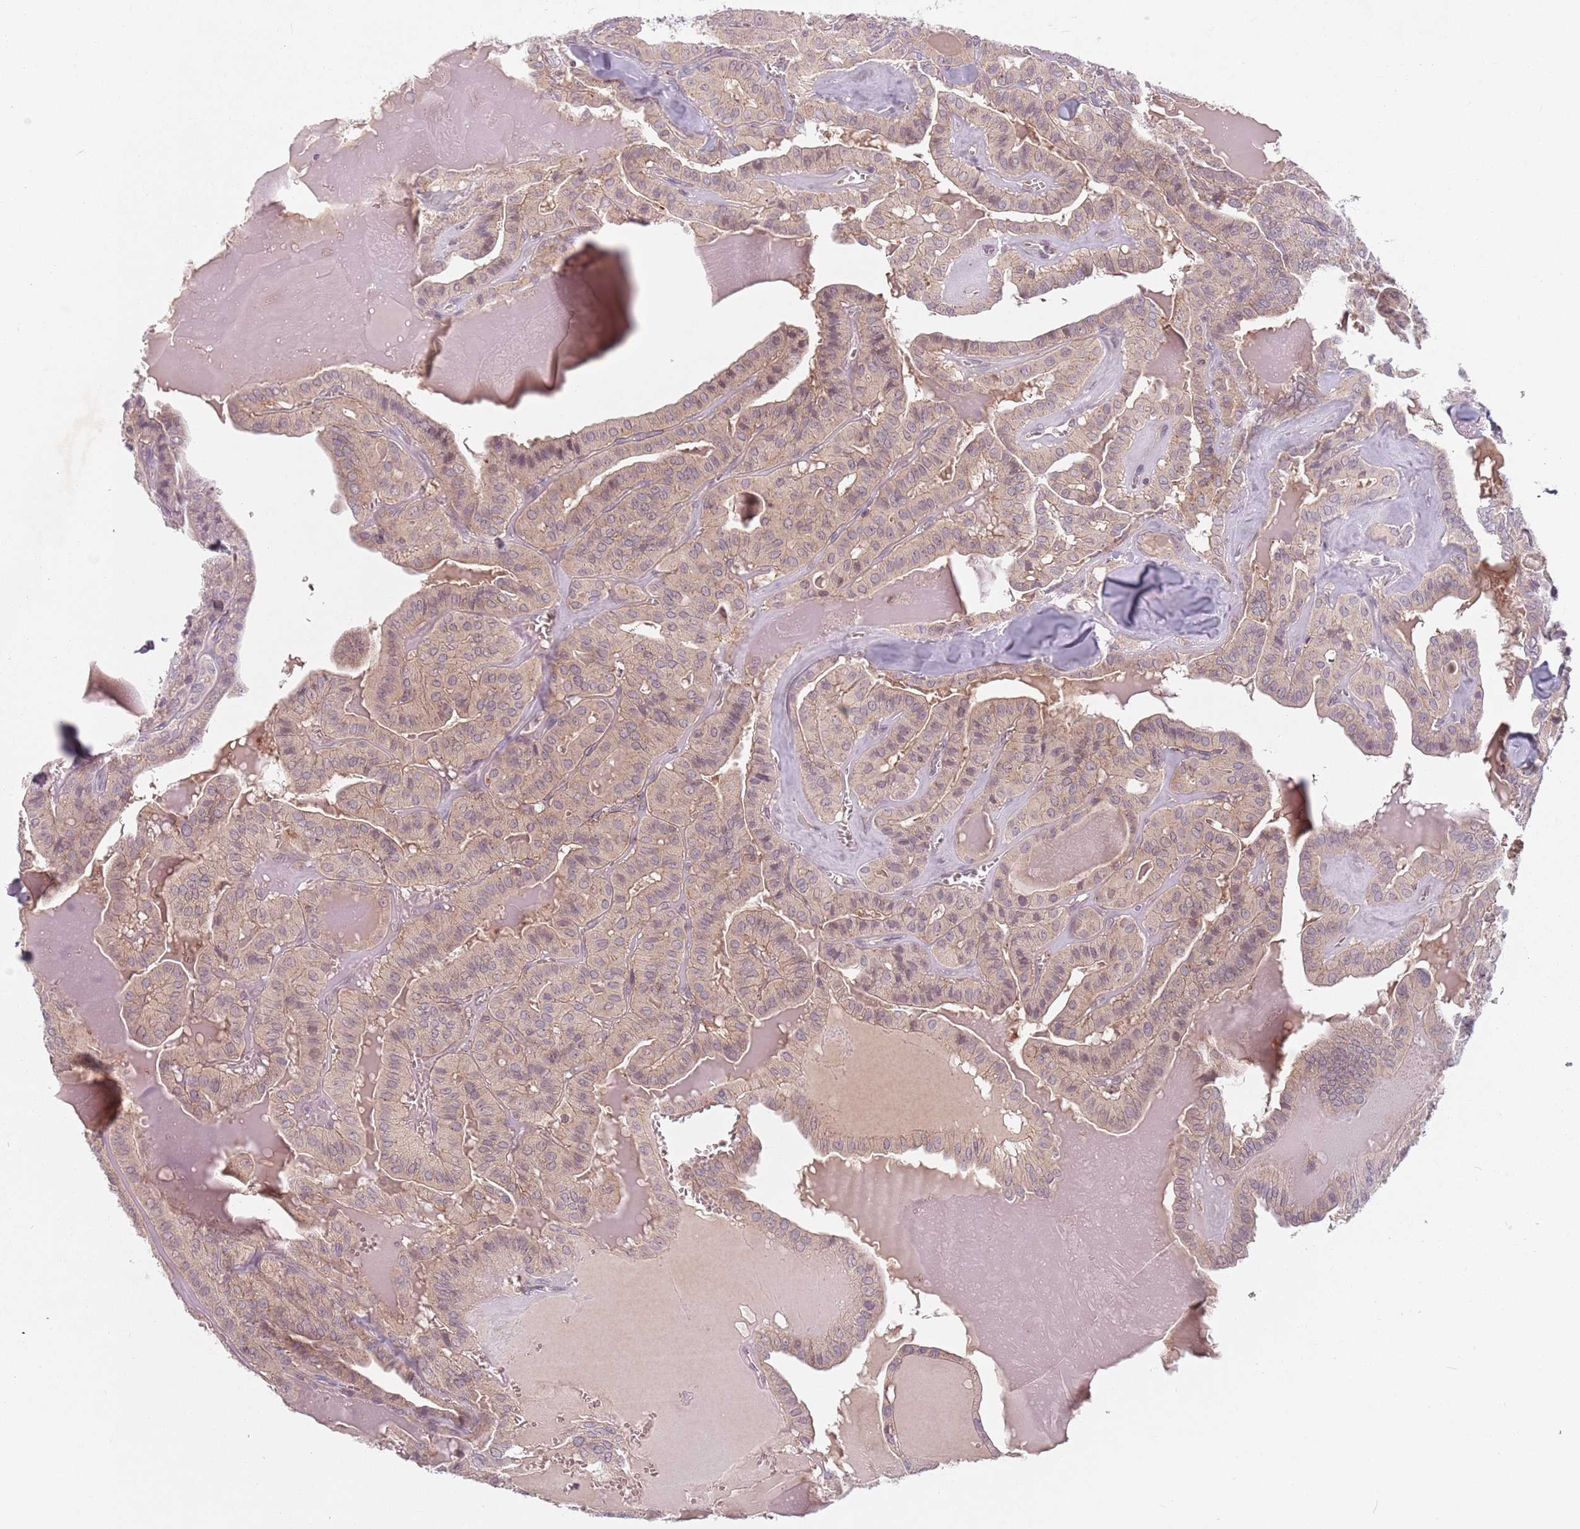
{"staining": {"intensity": "weak", "quantity": "25%-75%", "location": "cytoplasmic/membranous"}, "tissue": "thyroid cancer", "cell_type": "Tumor cells", "image_type": "cancer", "snomed": [{"axis": "morphology", "description": "Papillary adenocarcinoma, NOS"}, {"axis": "topography", "description": "Thyroid gland"}], "caption": "Immunohistochemistry (IHC) micrograph of neoplastic tissue: human papillary adenocarcinoma (thyroid) stained using IHC exhibits low levels of weak protein expression localized specifically in the cytoplasmic/membranous of tumor cells, appearing as a cytoplasmic/membranous brown color.", "gene": "ASB13", "patient": {"sex": "male", "age": 52}}